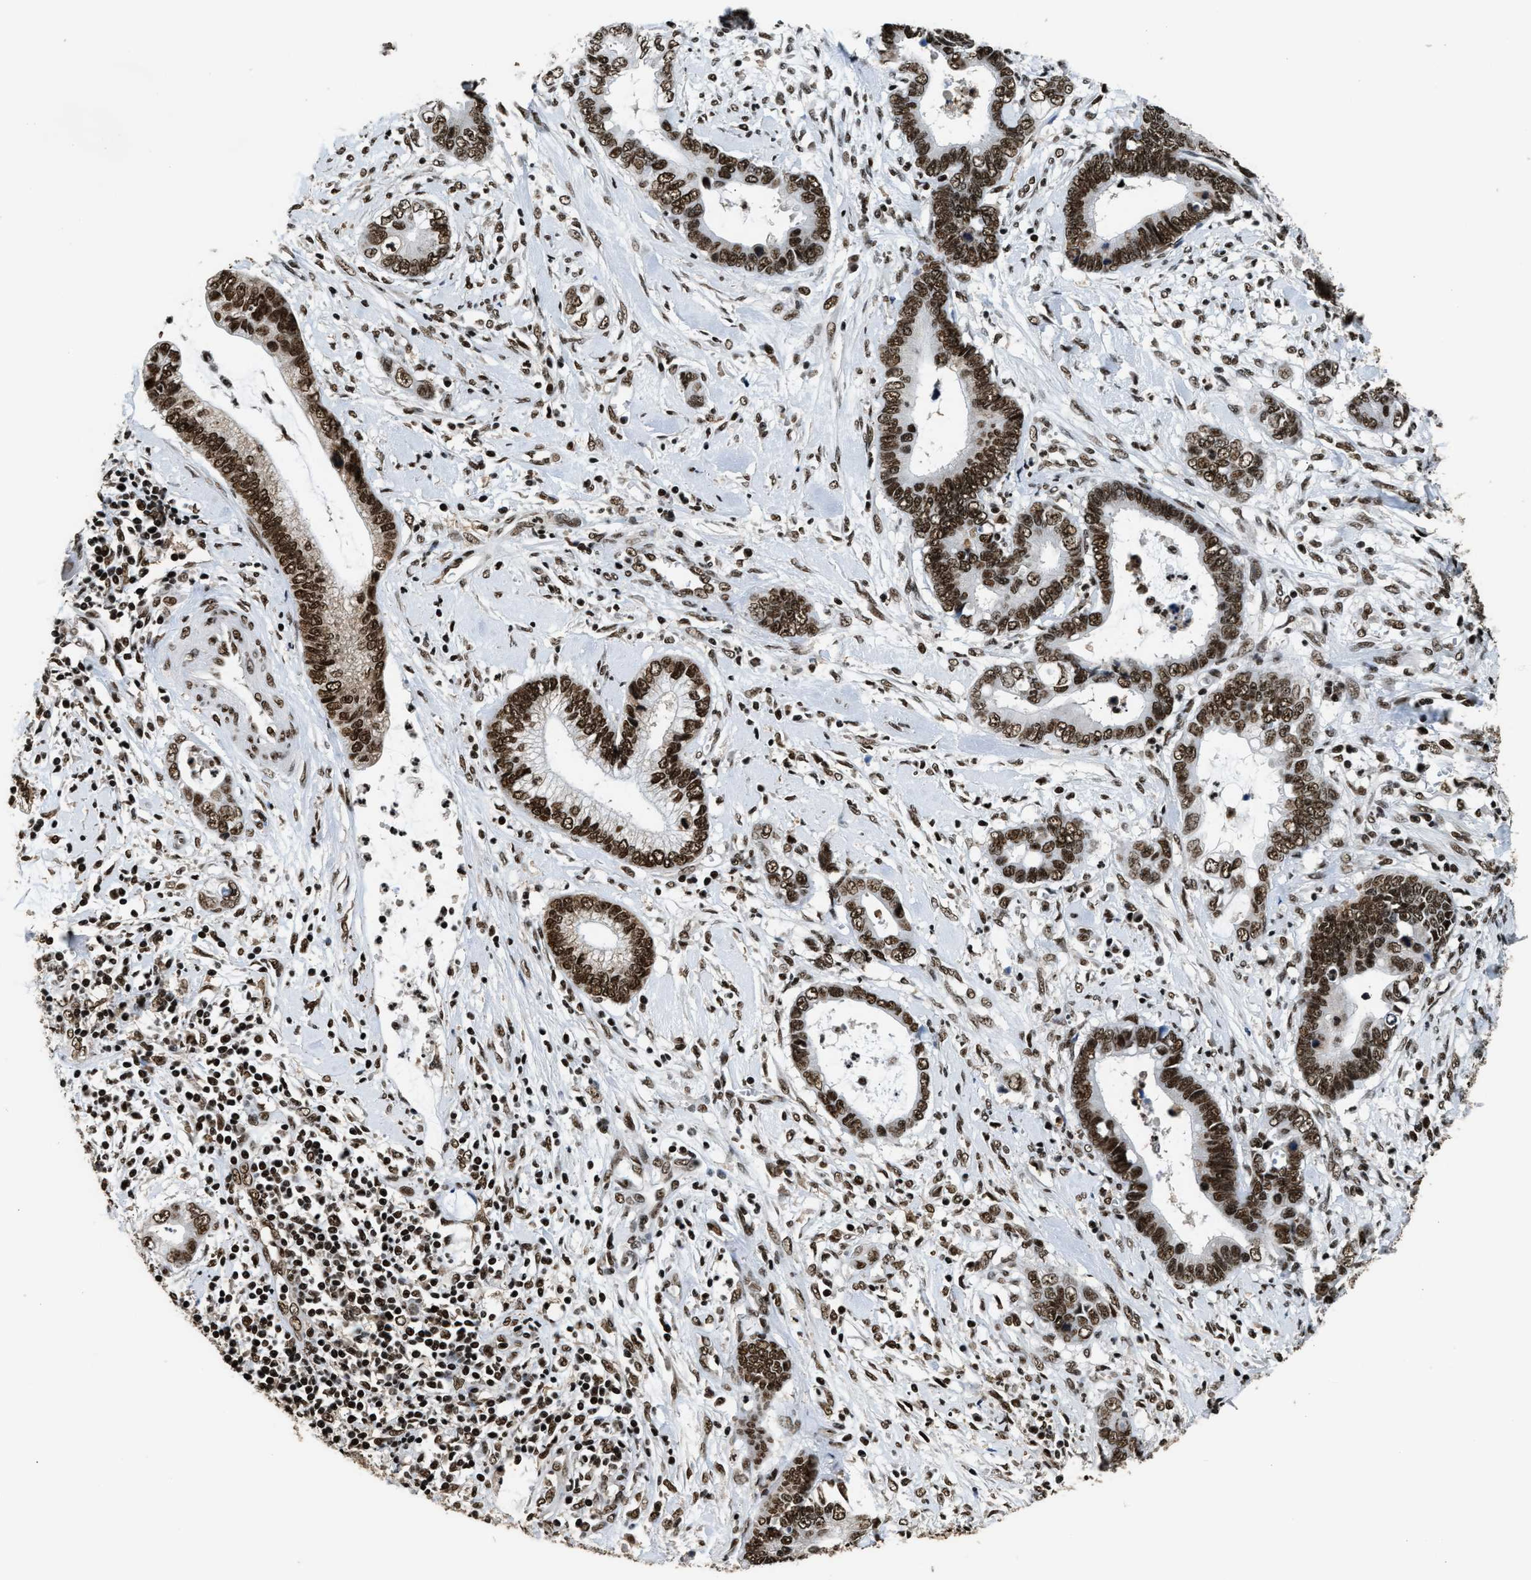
{"staining": {"intensity": "strong", "quantity": ">75%", "location": "nuclear"}, "tissue": "cervical cancer", "cell_type": "Tumor cells", "image_type": "cancer", "snomed": [{"axis": "morphology", "description": "Adenocarcinoma, NOS"}, {"axis": "topography", "description": "Cervix"}], "caption": "A brown stain labels strong nuclear staining of a protein in human cervical cancer (adenocarcinoma) tumor cells.", "gene": "RAD21", "patient": {"sex": "female", "age": 44}}